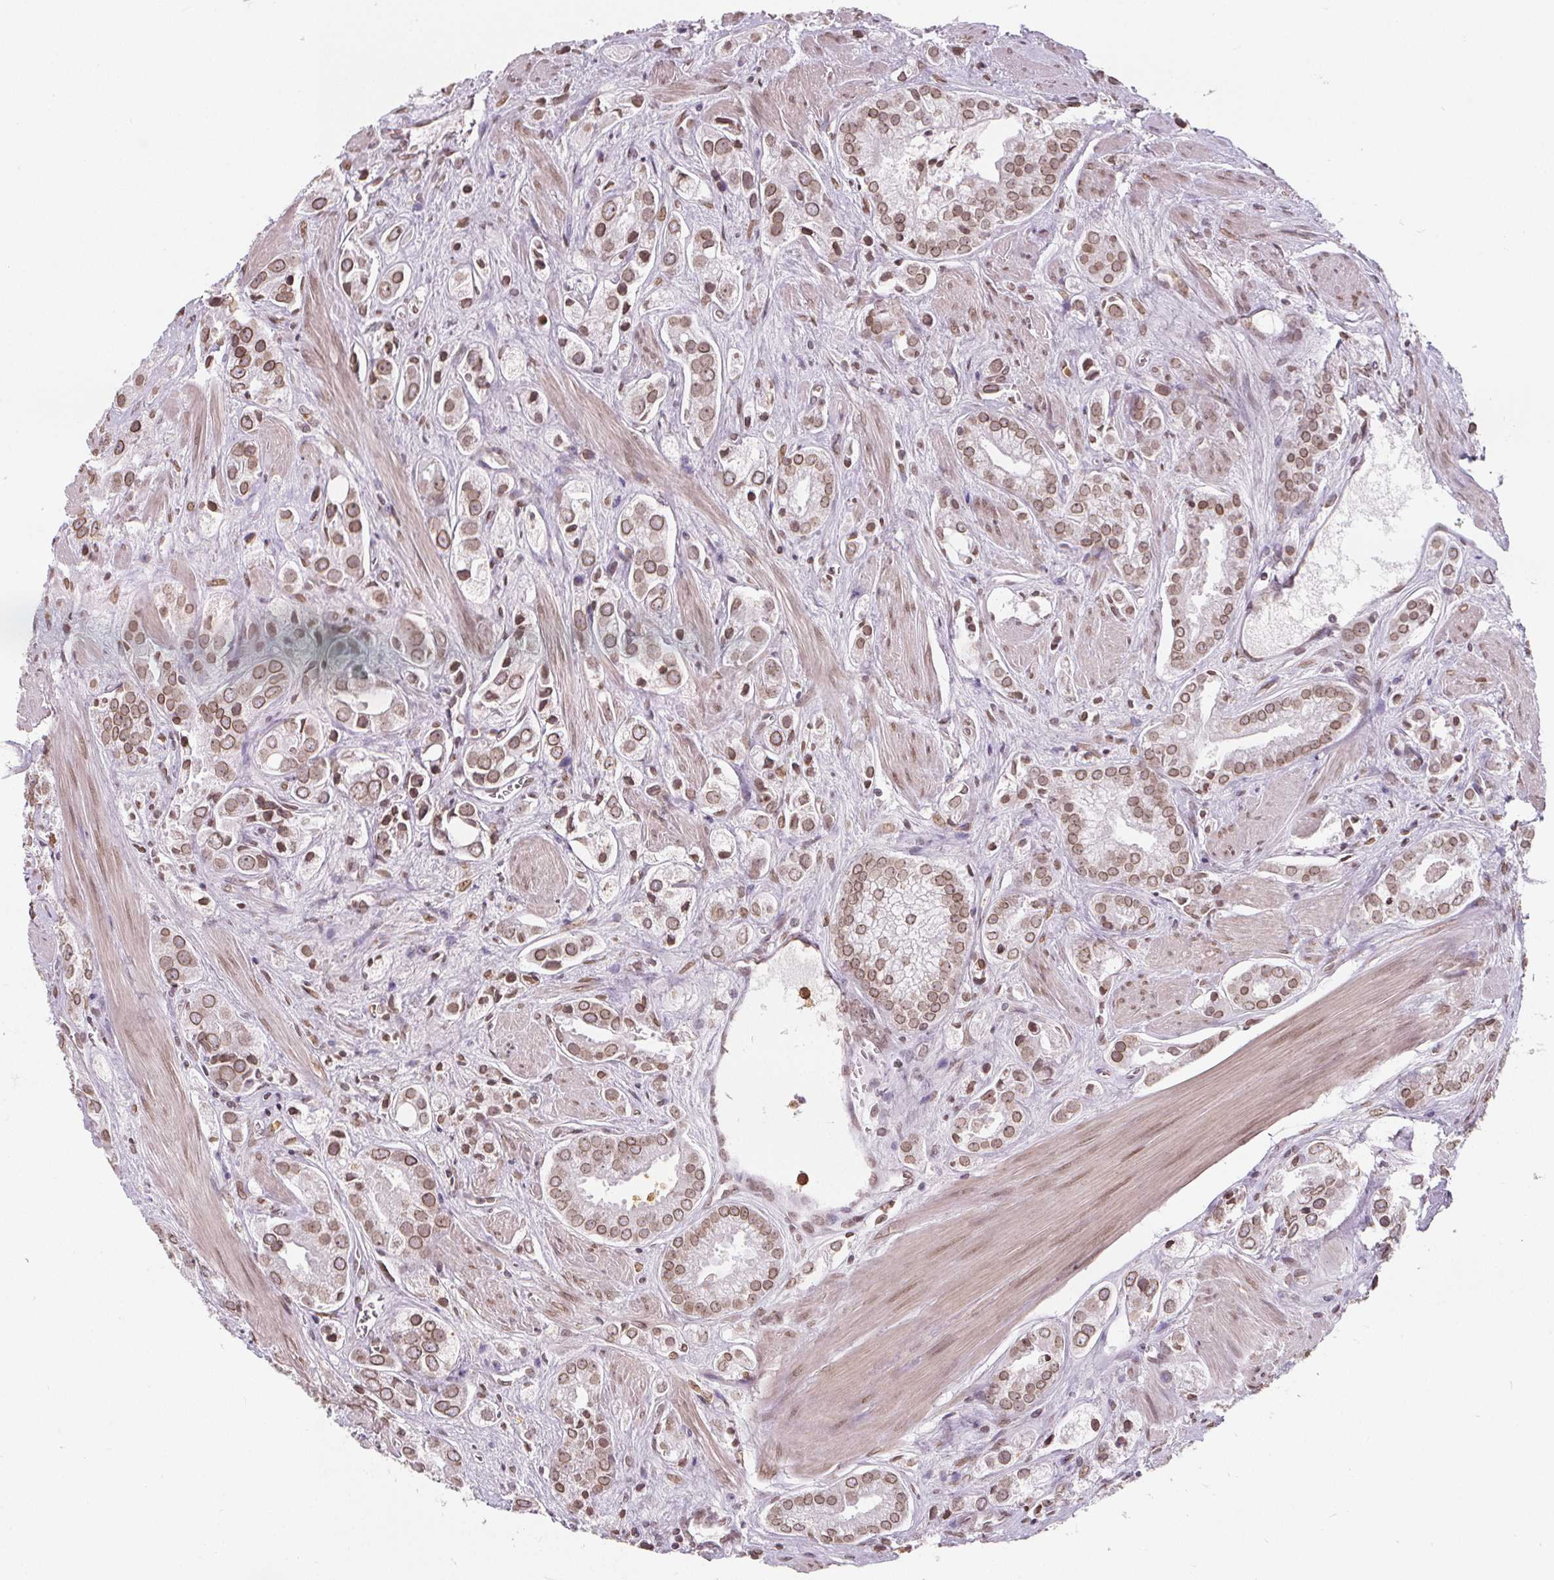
{"staining": {"intensity": "moderate", "quantity": ">75%", "location": "cytoplasmic/membranous,nuclear"}, "tissue": "prostate cancer", "cell_type": "Tumor cells", "image_type": "cancer", "snomed": [{"axis": "morphology", "description": "Adenocarcinoma, Low grade"}, {"axis": "topography", "description": "Prostate"}], "caption": "Human low-grade adenocarcinoma (prostate) stained with a protein marker shows moderate staining in tumor cells.", "gene": "TTC39C", "patient": {"sex": "male", "age": 65}}